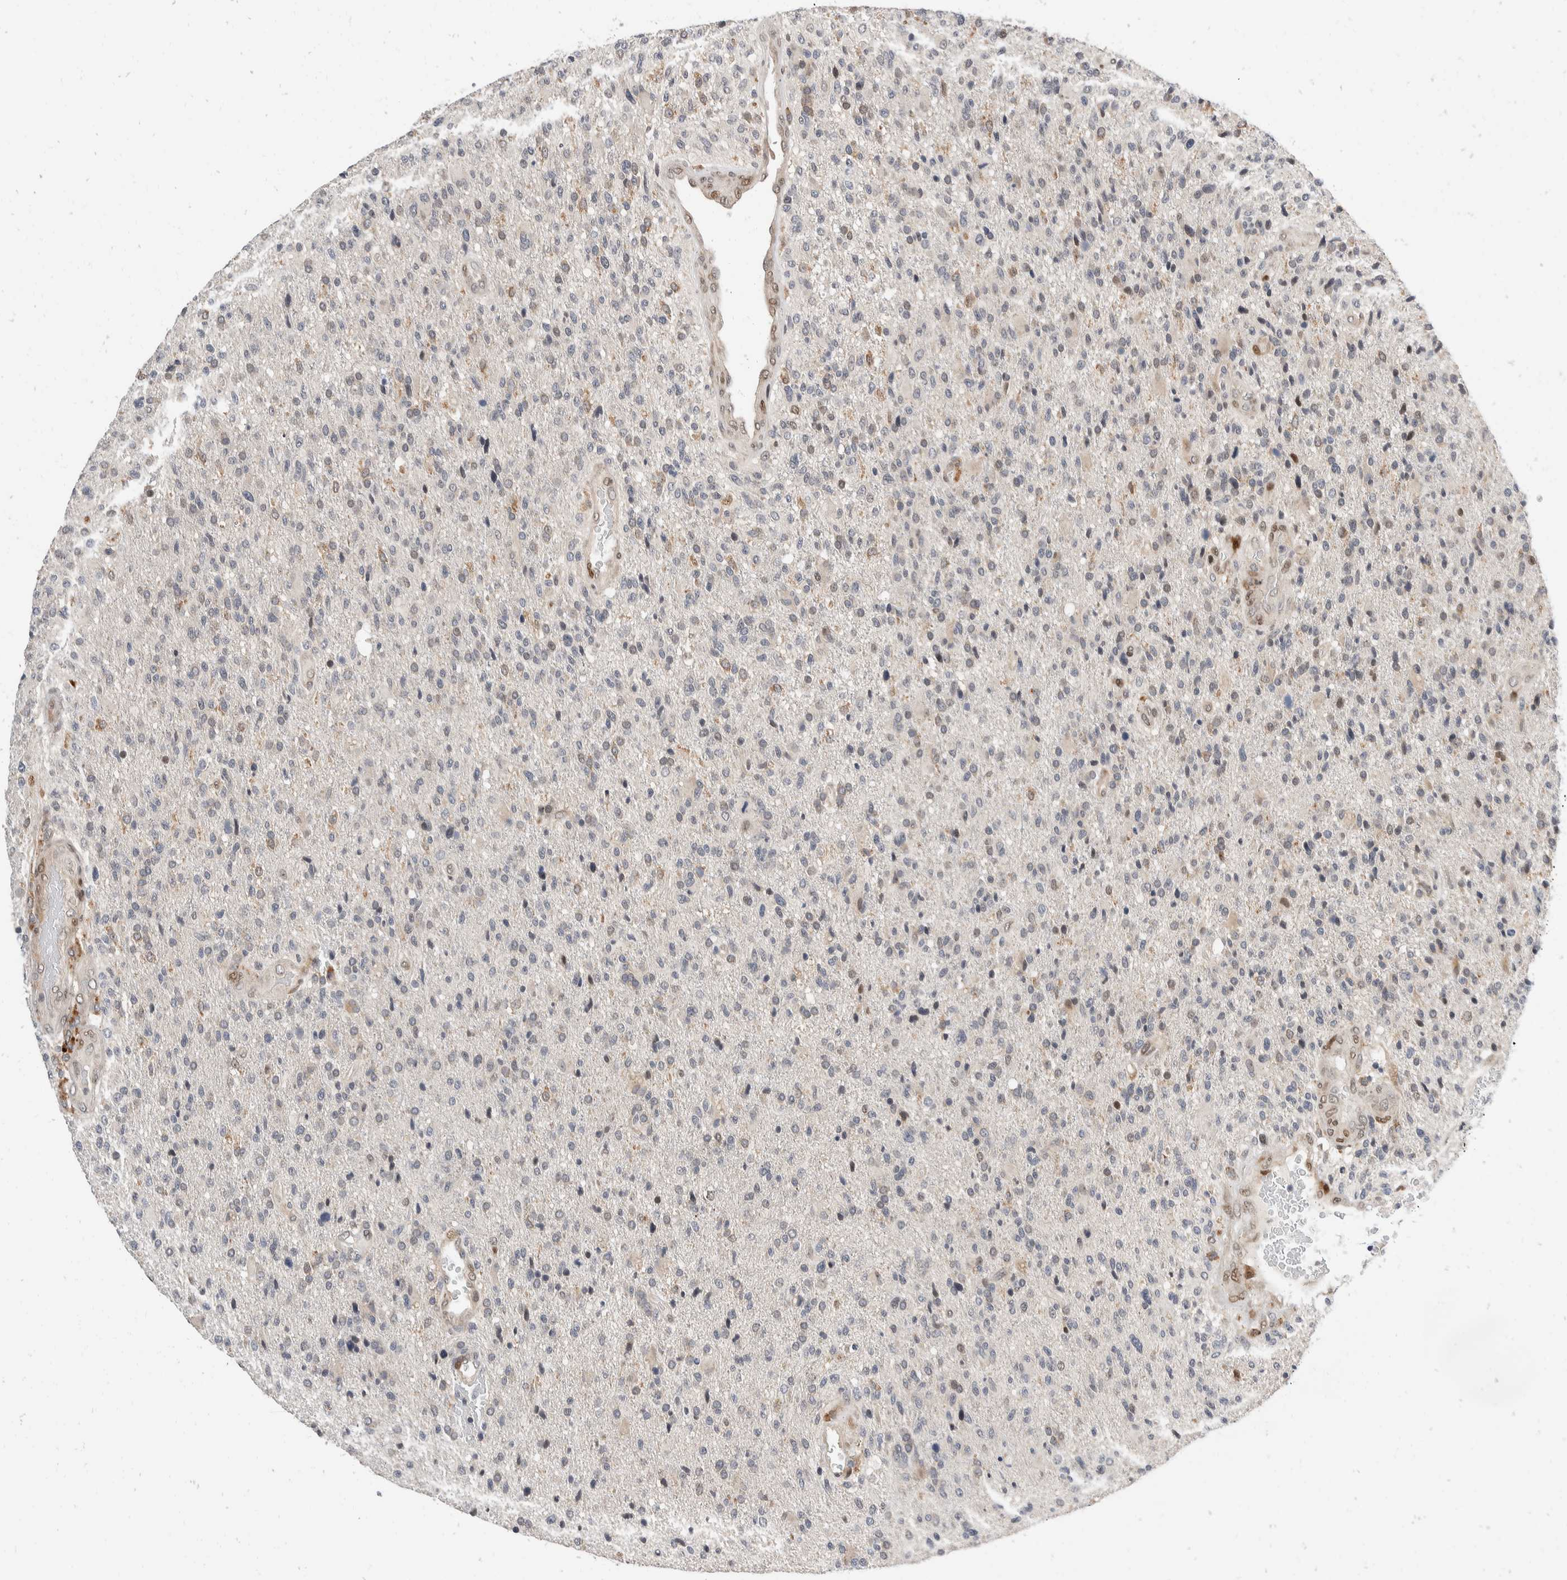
{"staining": {"intensity": "negative", "quantity": "none", "location": "none"}, "tissue": "glioma", "cell_type": "Tumor cells", "image_type": "cancer", "snomed": [{"axis": "morphology", "description": "Glioma, malignant, High grade"}, {"axis": "topography", "description": "Brain"}], "caption": "Glioma was stained to show a protein in brown. There is no significant staining in tumor cells. Brightfield microscopy of immunohistochemistry stained with DAB (3,3'-diaminobenzidine) (brown) and hematoxylin (blue), captured at high magnification.", "gene": "ZNF703", "patient": {"sex": "male", "age": 72}}